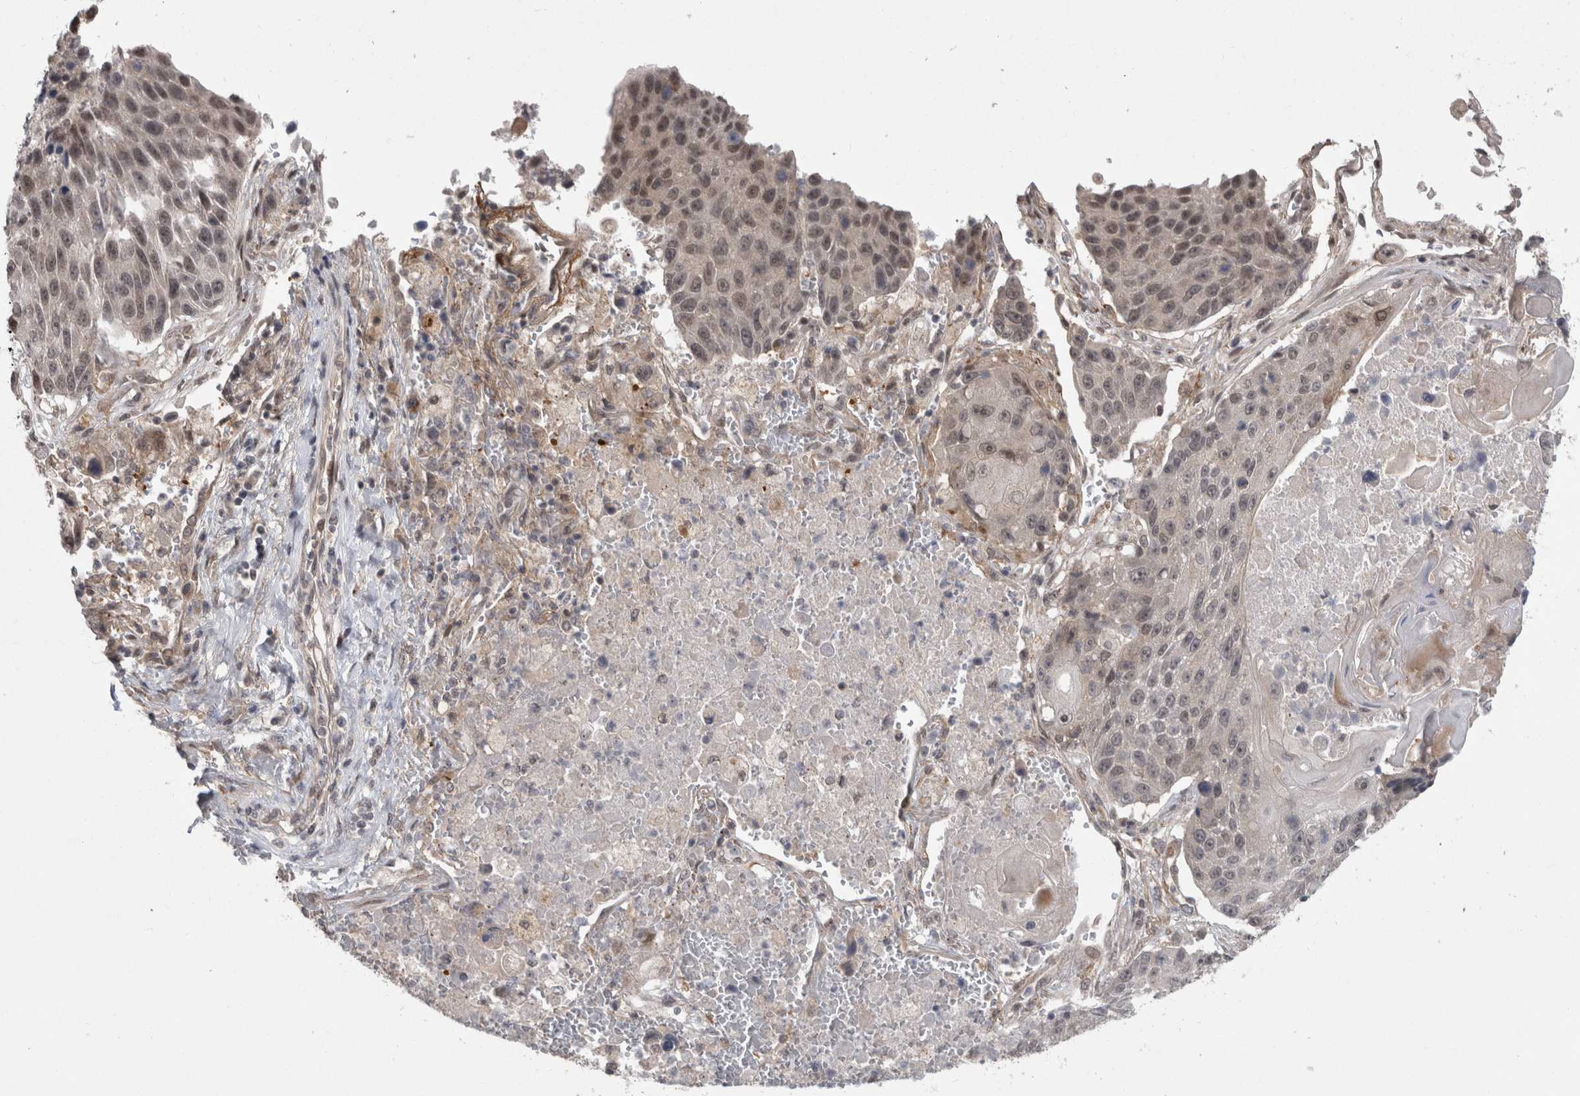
{"staining": {"intensity": "negative", "quantity": "none", "location": "none"}, "tissue": "lung cancer", "cell_type": "Tumor cells", "image_type": "cancer", "snomed": [{"axis": "morphology", "description": "Squamous cell carcinoma, NOS"}, {"axis": "topography", "description": "Lung"}], "caption": "Immunohistochemistry (IHC) photomicrograph of neoplastic tissue: squamous cell carcinoma (lung) stained with DAB (3,3'-diaminobenzidine) shows no significant protein positivity in tumor cells.", "gene": "MTBP", "patient": {"sex": "male", "age": 61}}